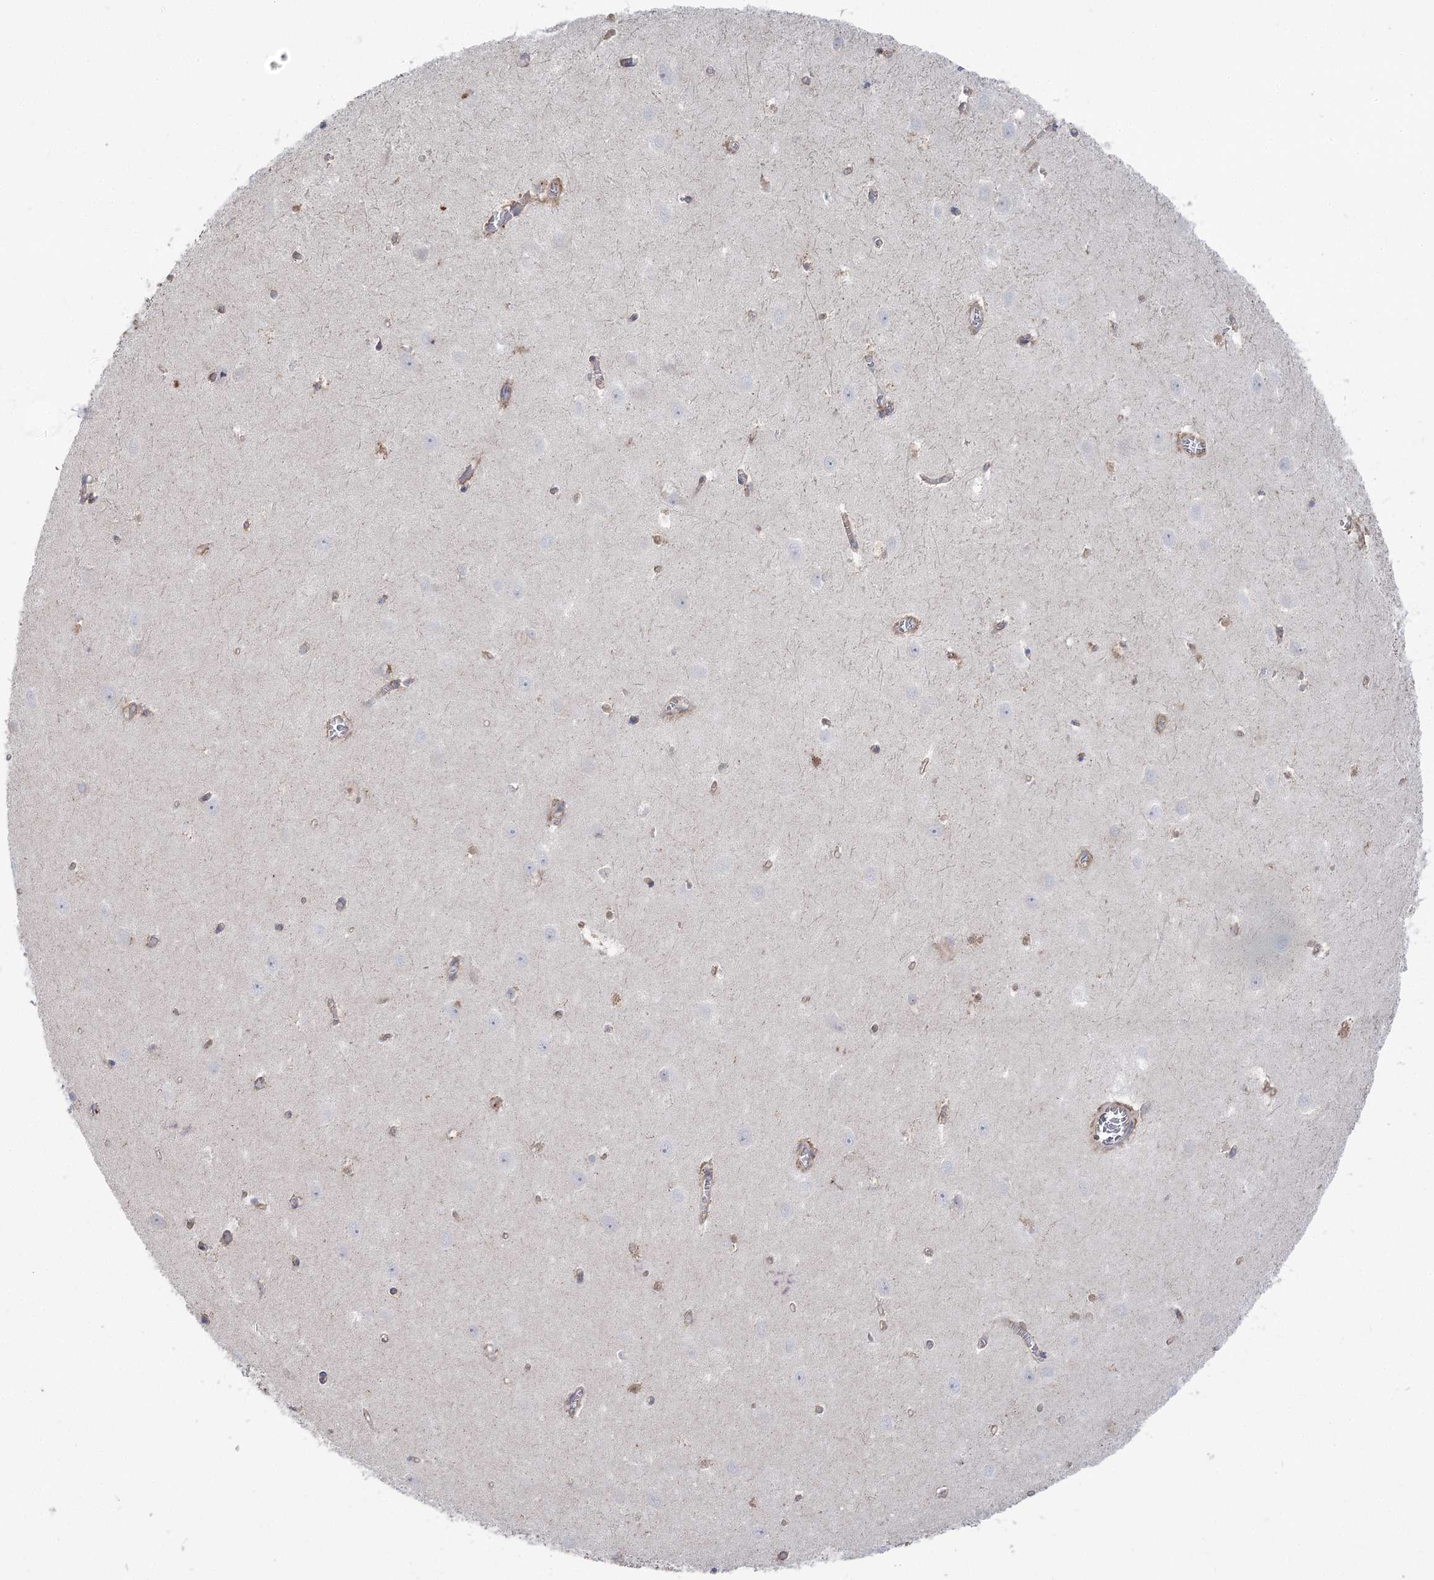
{"staining": {"intensity": "negative", "quantity": "none", "location": "none"}, "tissue": "hippocampus", "cell_type": "Glial cells", "image_type": "normal", "snomed": [{"axis": "morphology", "description": "Normal tissue, NOS"}, {"axis": "topography", "description": "Hippocampus"}], "caption": "DAB (3,3'-diaminobenzidine) immunohistochemical staining of normal hippocampus displays no significant staining in glial cells.", "gene": "SCN11A", "patient": {"sex": "female", "age": 64}}